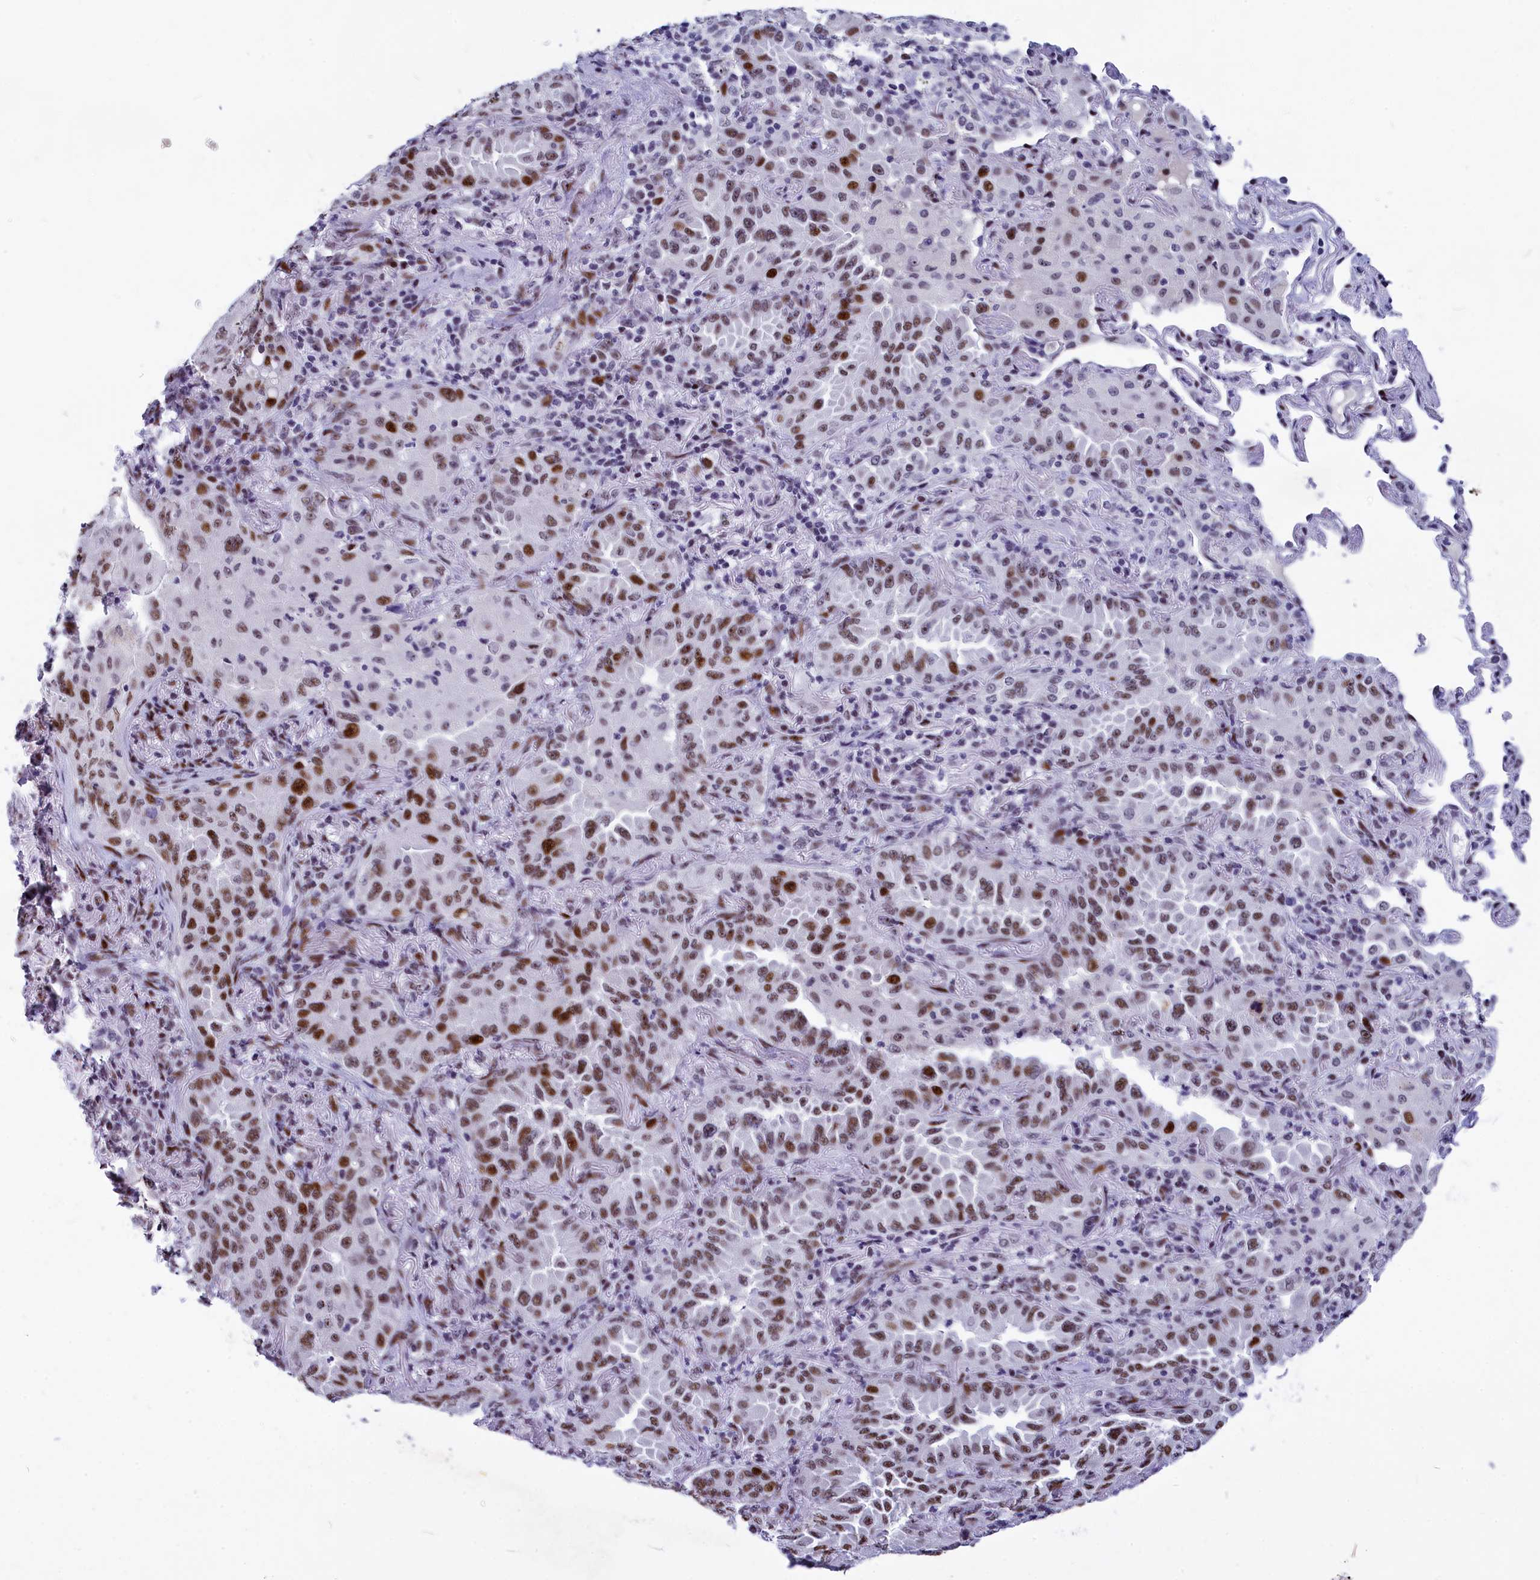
{"staining": {"intensity": "moderate", "quantity": ">75%", "location": "nuclear"}, "tissue": "lung cancer", "cell_type": "Tumor cells", "image_type": "cancer", "snomed": [{"axis": "morphology", "description": "Adenocarcinoma, NOS"}, {"axis": "topography", "description": "Lung"}], "caption": "This image shows immunohistochemistry staining of human lung adenocarcinoma, with medium moderate nuclear positivity in approximately >75% of tumor cells.", "gene": "NSA2", "patient": {"sex": "female", "age": 69}}